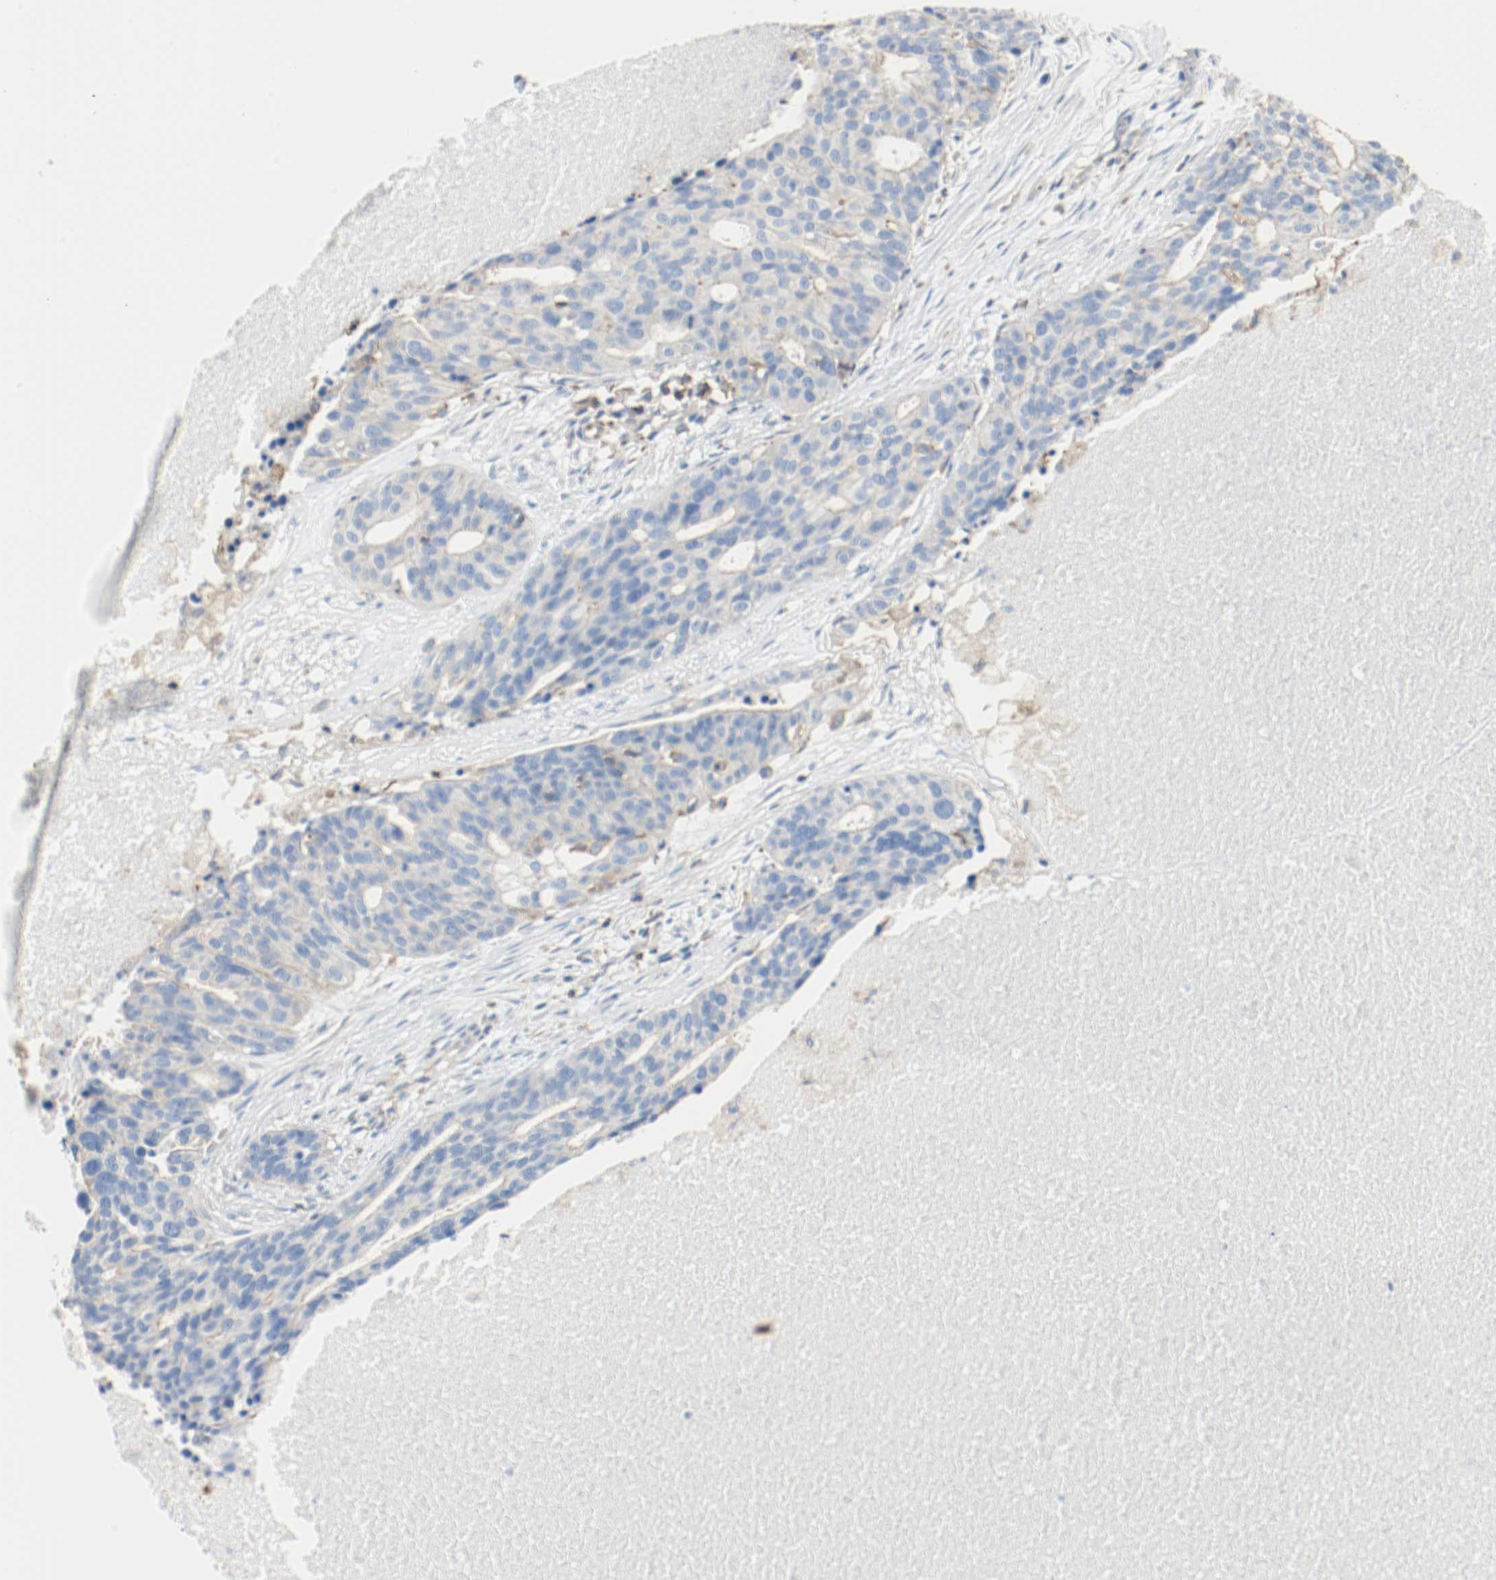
{"staining": {"intensity": "weak", "quantity": "25%-75%", "location": "cytoplasmic/membranous"}, "tissue": "ovarian cancer", "cell_type": "Tumor cells", "image_type": "cancer", "snomed": [{"axis": "morphology", "description": "Cystadenocarcinoma, serous, NOS"}, {"axis": "topography", "description": "Ovary"}], "caption": "IHC (DAB (3,3'-diaminobenzidine)) staining of human ovarian cancer (serous cystadenocarcinoma) exhibits weak cytoplasmic/membranous protein positivity in about 25%-75% of tumor cells.", "gene": "ARPC1B", "patient": {"sex": "female", "age": 59}}